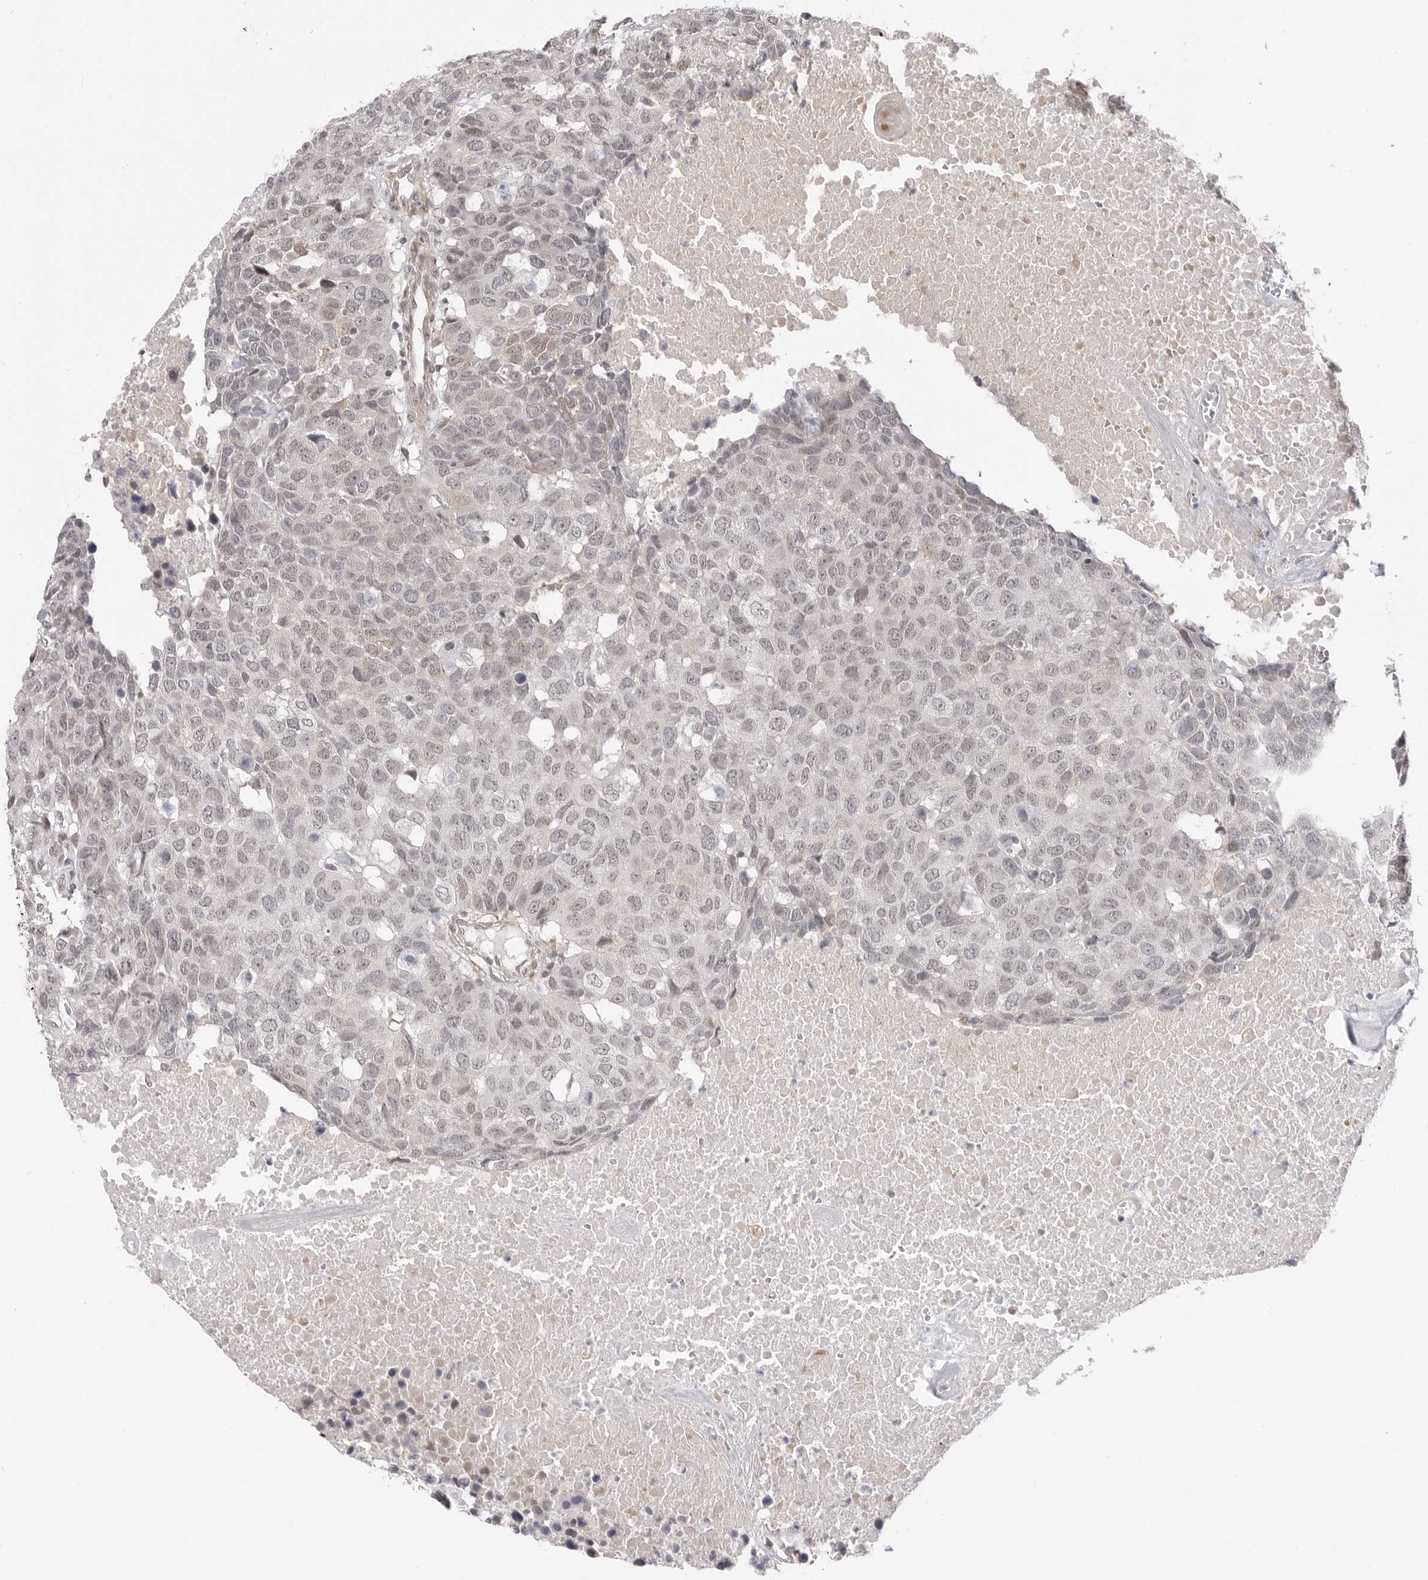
{"staining": {"intensity": "negative", "quantity": "none", "location": "none"}, "tissue": "head and neck cancer", "cell_type": "Tumor cells", "image_type": "cancer", "snomed": [{"axis": "morphology", "description": "Squamous cell carcinoma, NOS"}, {"axis": "topography", "description": "Head-Neck"}], "caption": "An image of human head and neck cancer is negative for staining in tumor cells.", "gene": "GGT6", "patient": {"sex": "male", "age": 66}}